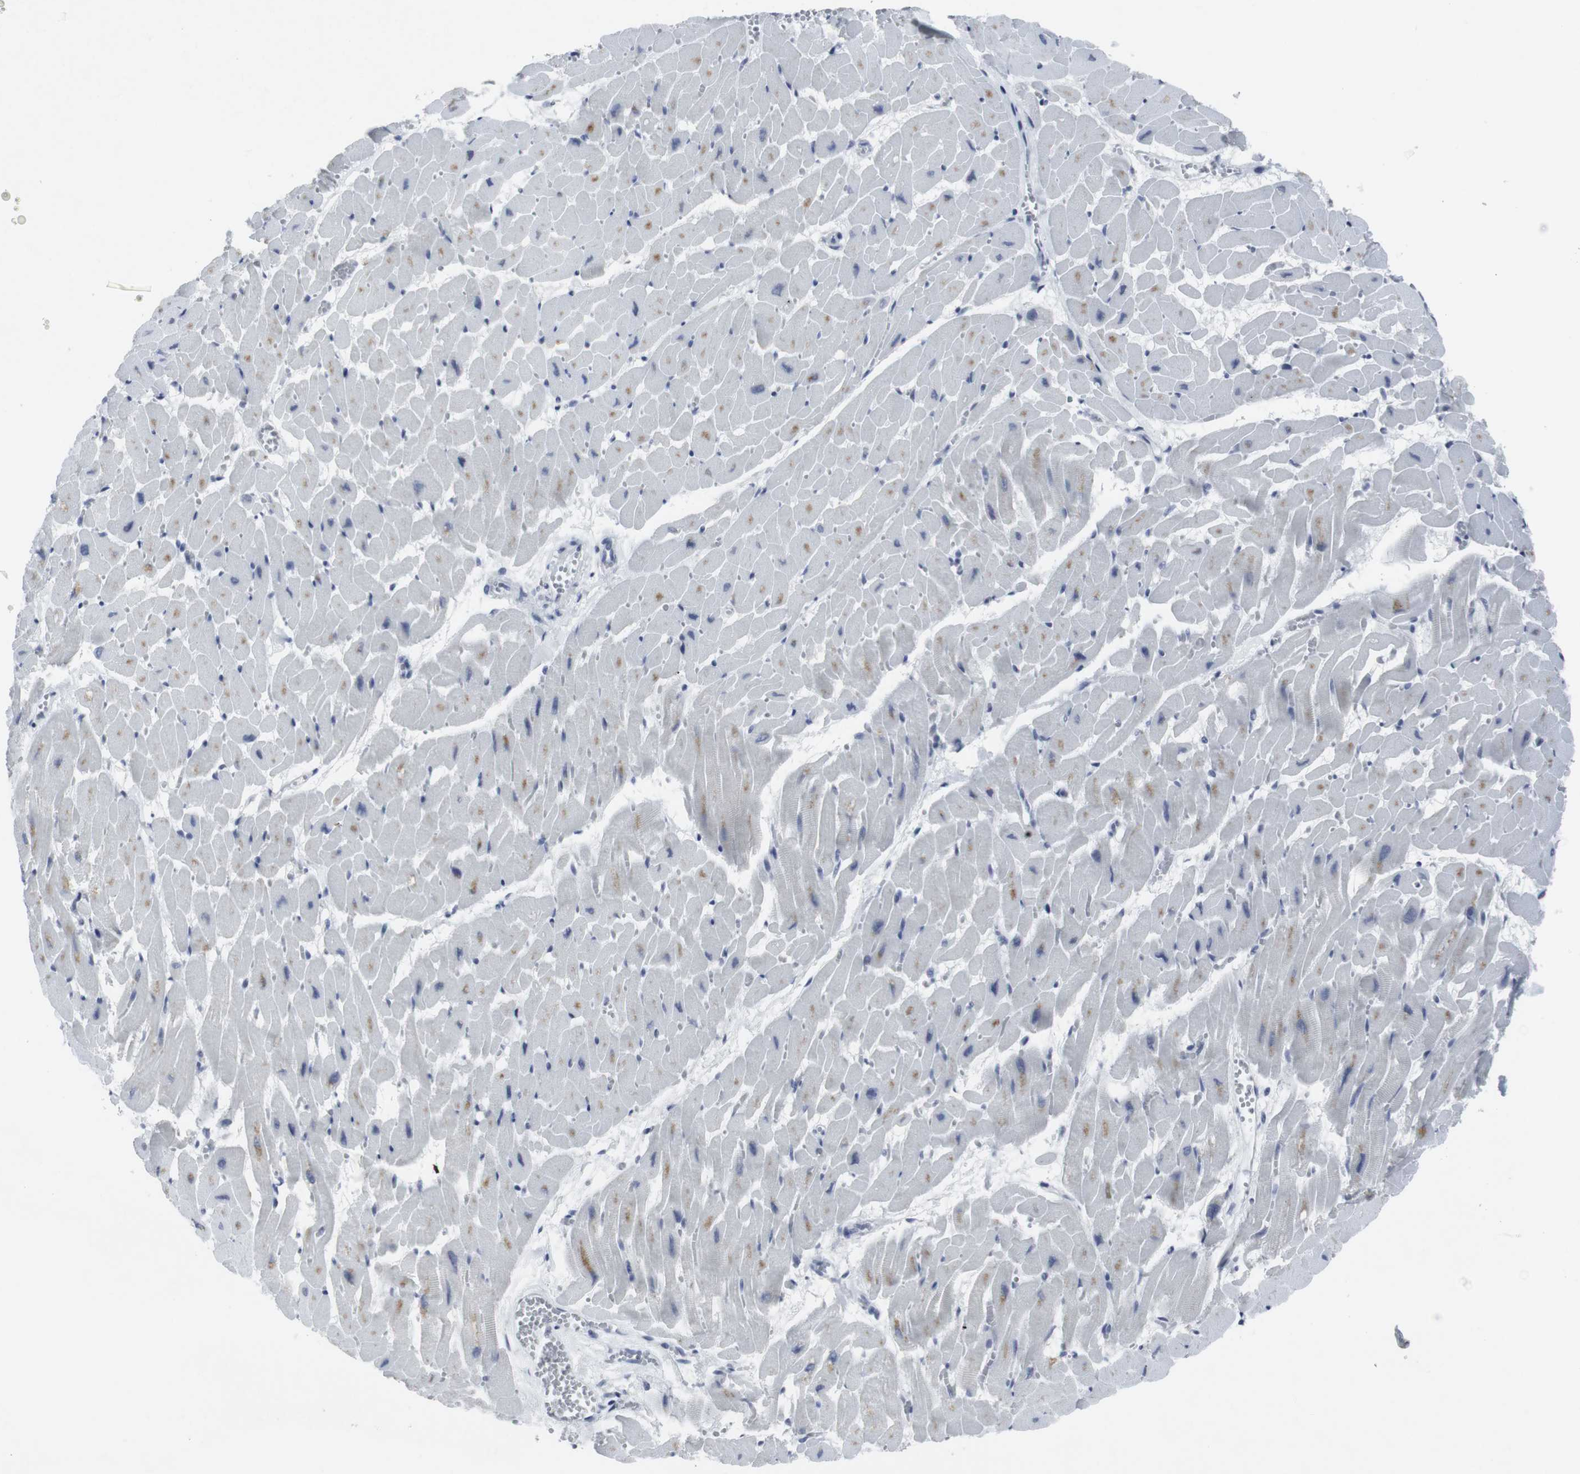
{"staining": {"intensity": "moderate", "quantity": "<25%", "location": "cytoplasmic/membranous"}, "tissue": "heart muscle", "cell_type": "Cardiomyocytes", "image_type": "normal", "snomed": [{"axis": "morphology", "description": "Normal tissue, NOS"}, {"axis": "topography", "description": "Heart"}], "caption": "Protein expression analysis of normal human heart muscle reveals moderate cytoplasmic/membranous expression in about <25% of cardiomyocytes.", "gene": "GEMIN2", "patient": {"sex": "female", "age": 19}}